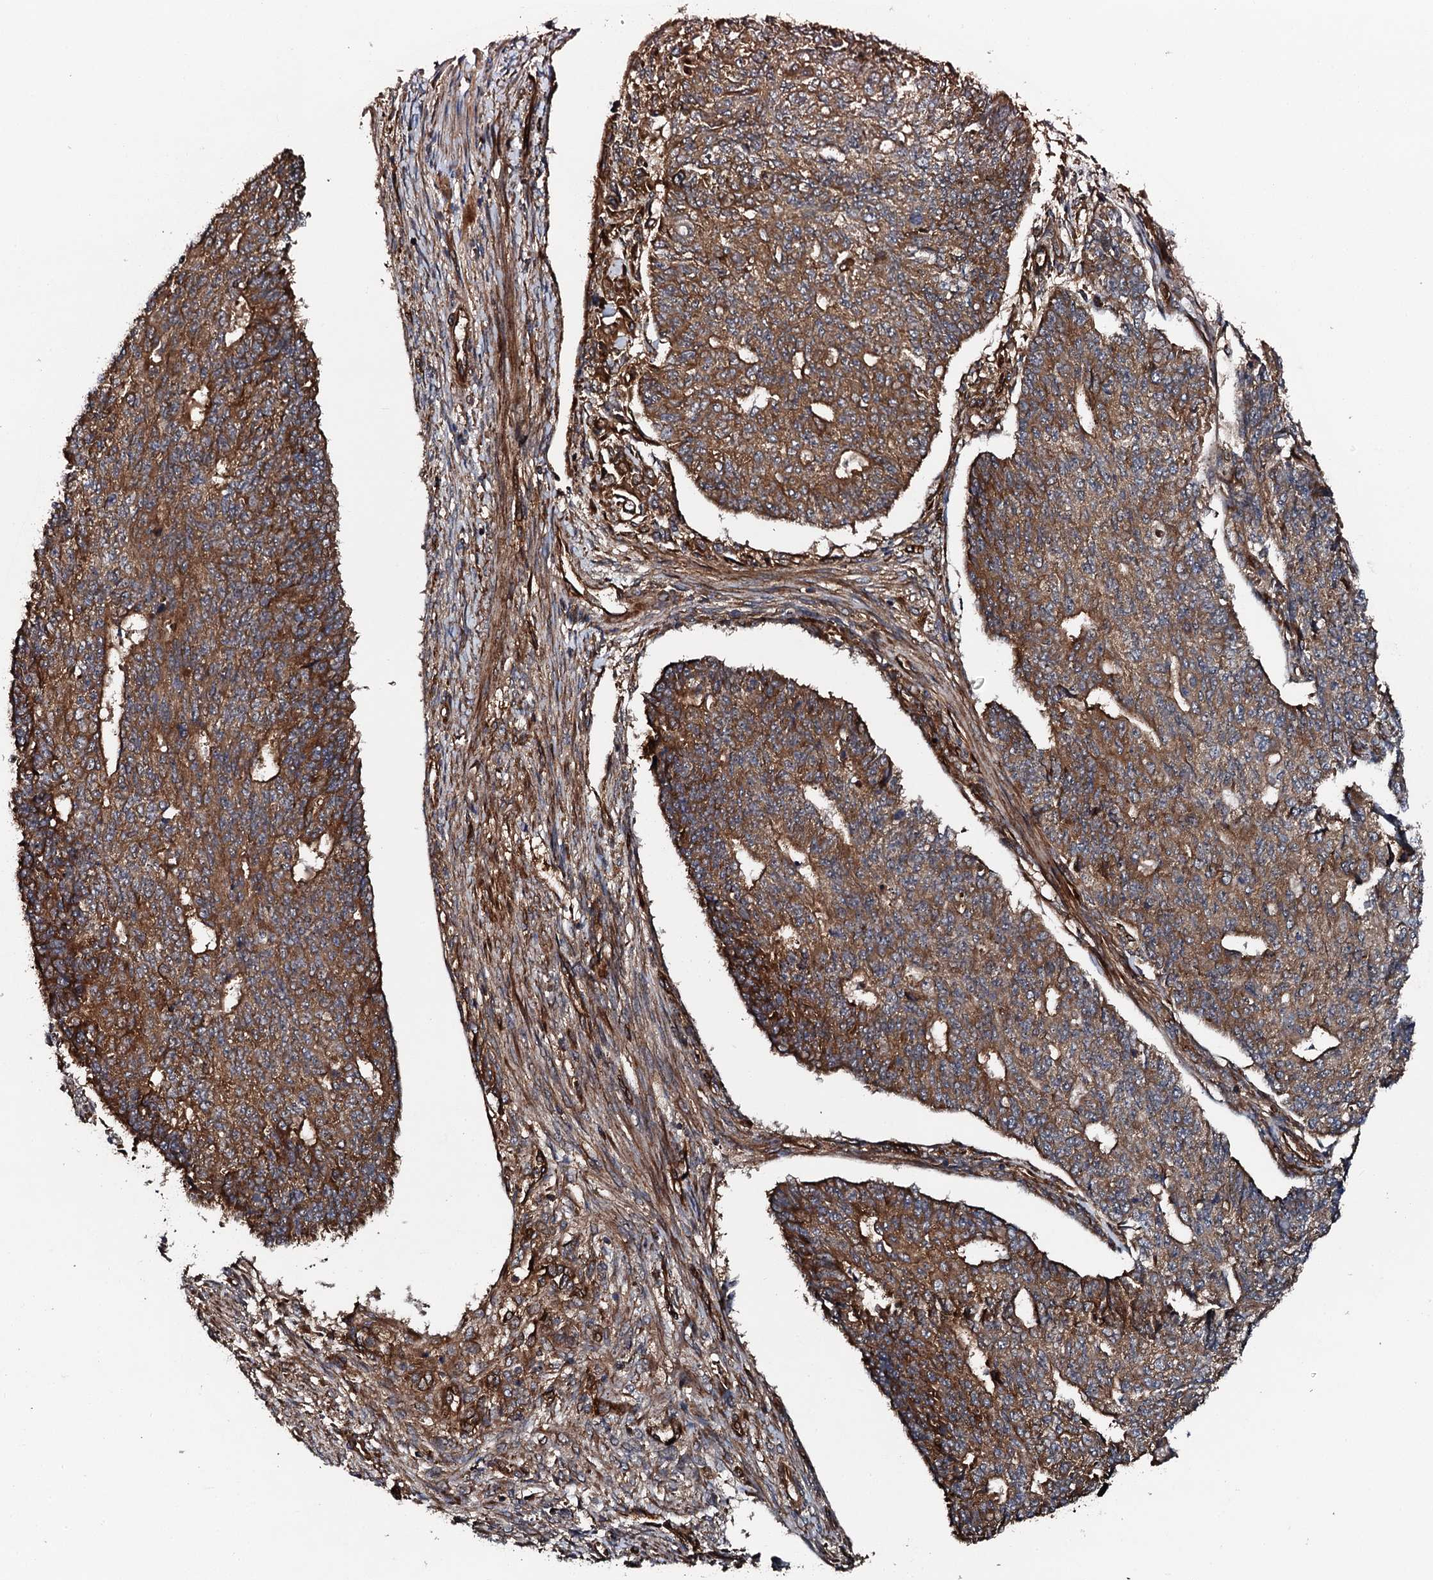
{"staining": {"intensity": "moderate", "quantity": ">75%", "location": "cytoplasmic/membranous"}, "tissue": "endometrial cancer", "cell_type": "Tumor cells", "image_type": "cancer", "snomed": [{"axis": "morphology", "description": "Adenocarcinoma, NOS"}, {"axis": "topography", "description": "Endometrium"}], "caption": "About >75% of tumor cells in human endometrial adenocarcinoma display moderate cytoplasmic/membranous protein positivity as visualized by brown immunohistochemical staining.", "gene": "FLYWCH1", "patient": {"sex": "female", "age": 32}}